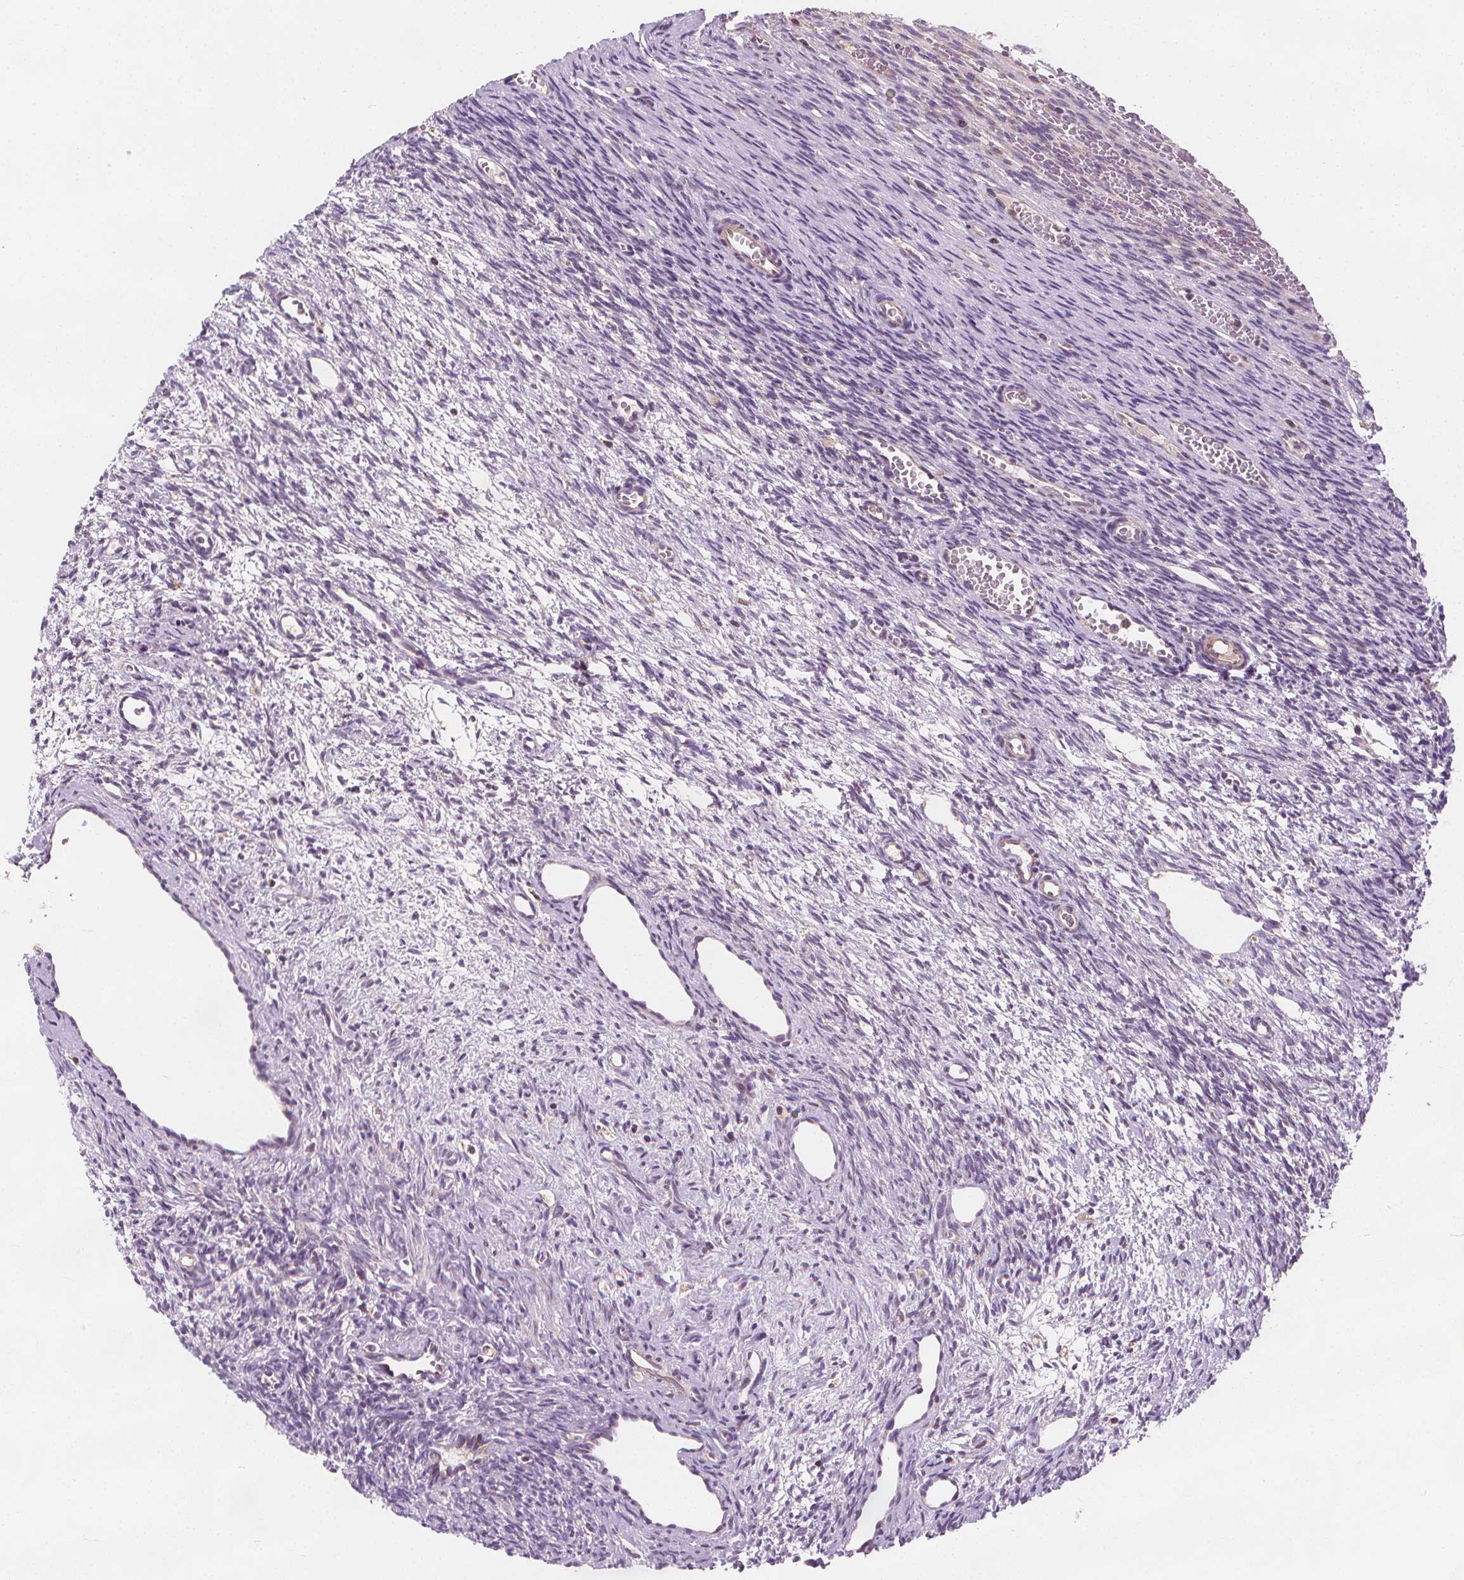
{"staining": {"intensity": "negative", "quantity": "none", "location": "none"}, "tissue": "ovary", "cell_type": "Ovarian stroma cells", "image_type": "normal", "snomed": [{"axis": "morphology", "description": "Normal tissue, NOS"}, {"axis": "topography", "description": "Ovary"}], "caption": "A histopathology image of ovary stained for a protein demonstrates no brown staining in ovarian stroma cells.", "gene": "RAB20", "patient": {"sex": "female", "age": 34}}